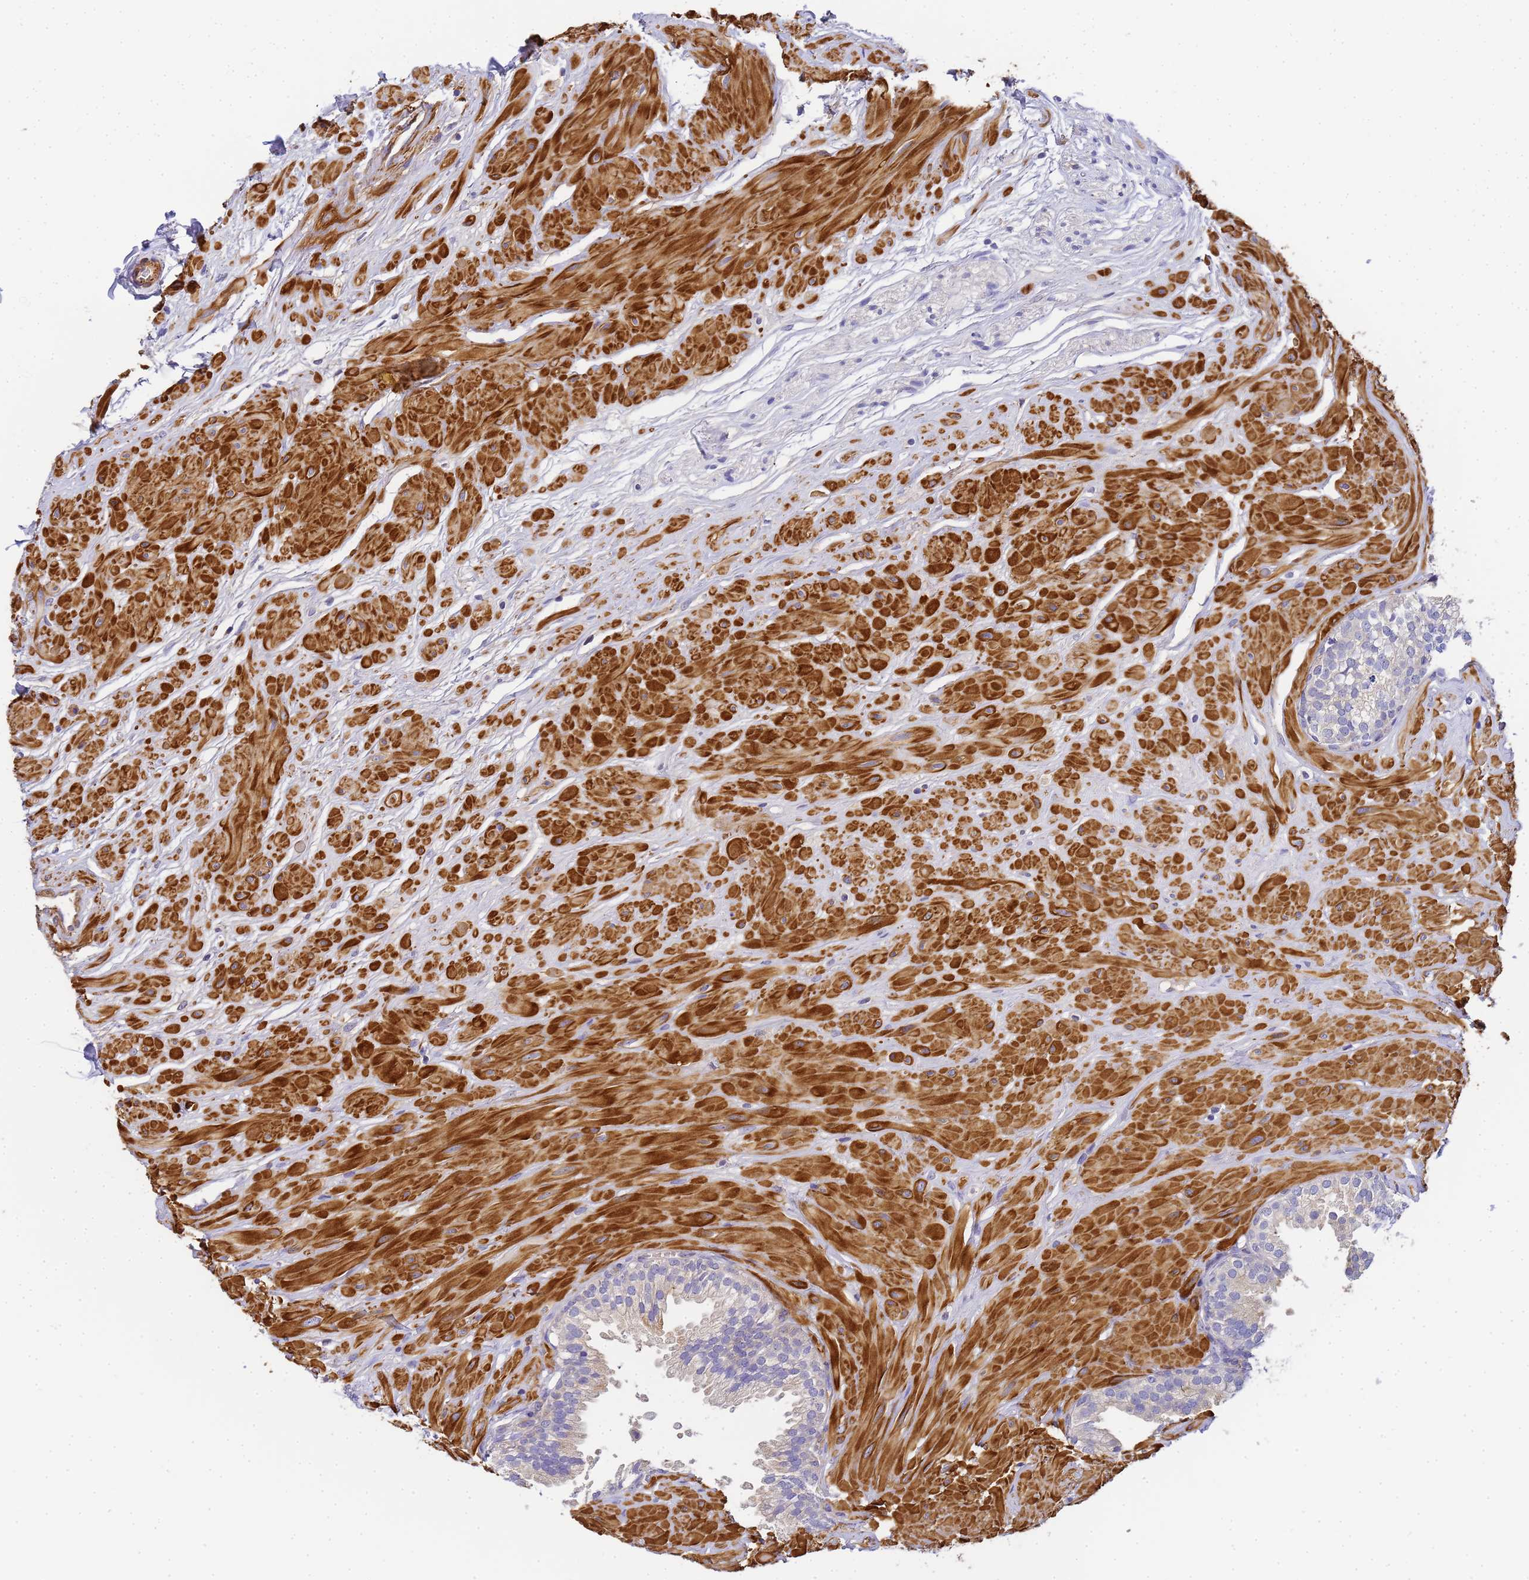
{"staining": {"intensity": "negative", "quantity": "none", "location": "none"}, "tissue": "prostate", "cell_type": "Glandular cells", "image_type": "normal", "snomed": [{"axis": "morphology", "description": "Normal tissue, NOS"}, {"axis": "topography", "description": "Prostate"}, {"axis": "topography", "description": "Peripheral nerve tissue"}], "caption": "Glandular cells show no significant protein positivity in unremarkable prostate.", "gene": "MYL10", "patient": {"sex": "male", "age": 55}}